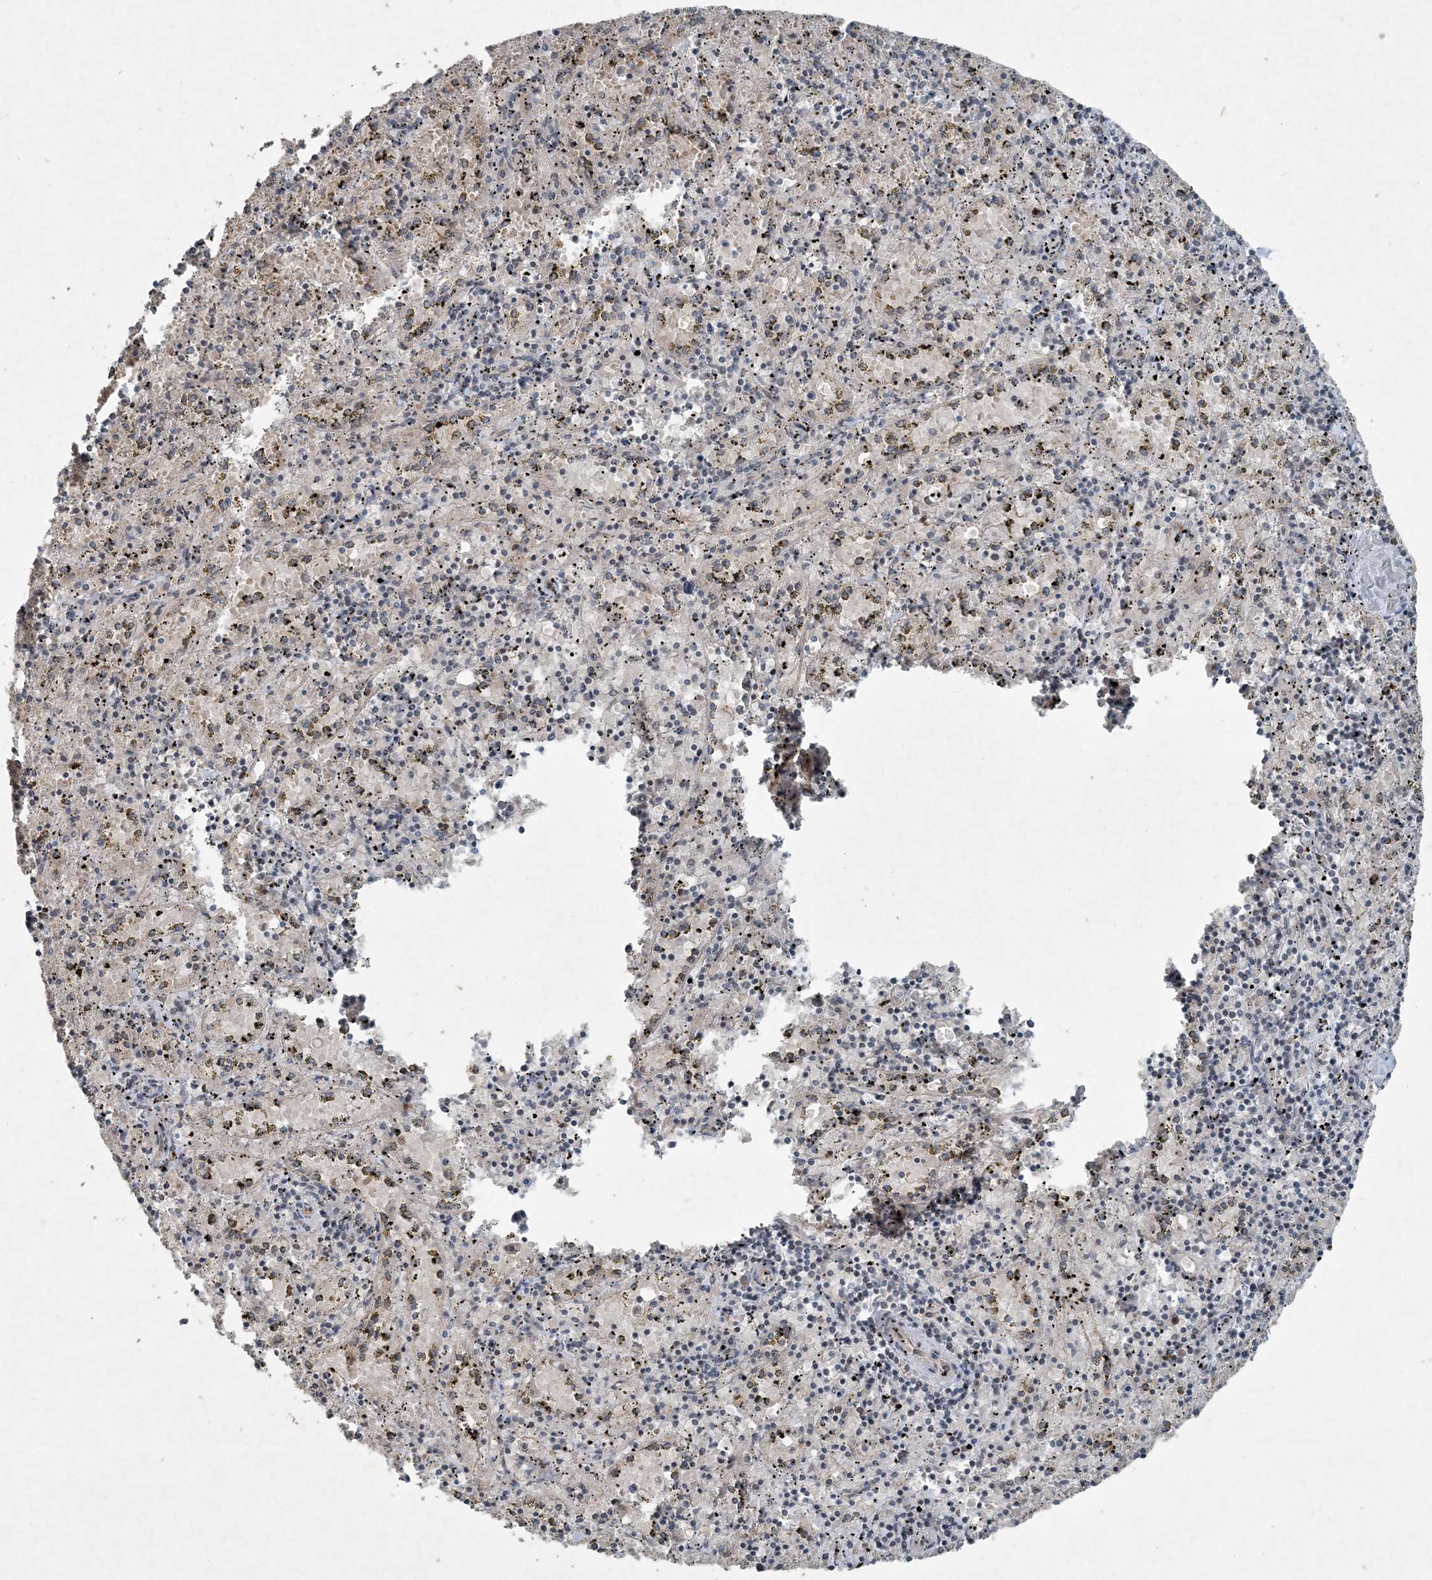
{"staining": {"intensity": "negative", "quantity": "none", "location": "none"}, "tissue": "spleen", "cell_type": "Cells in red pulp", "image_type": "normal", "snomed": [{"axis": "morphology", "description": "Normal tissue, NOS"}, {"axis": "topography", "description": "Spleen"}], "caption": "IHC histopathology image of unremarkable spleen stained for a protein (brown), which reveals no staining in cells in red pulp. (DAB (3,3'-diaminobenzidine) IHC with hematoxylin counter stain).", "gene": "PC", "patient": {"sex": "male", "age": 11}}